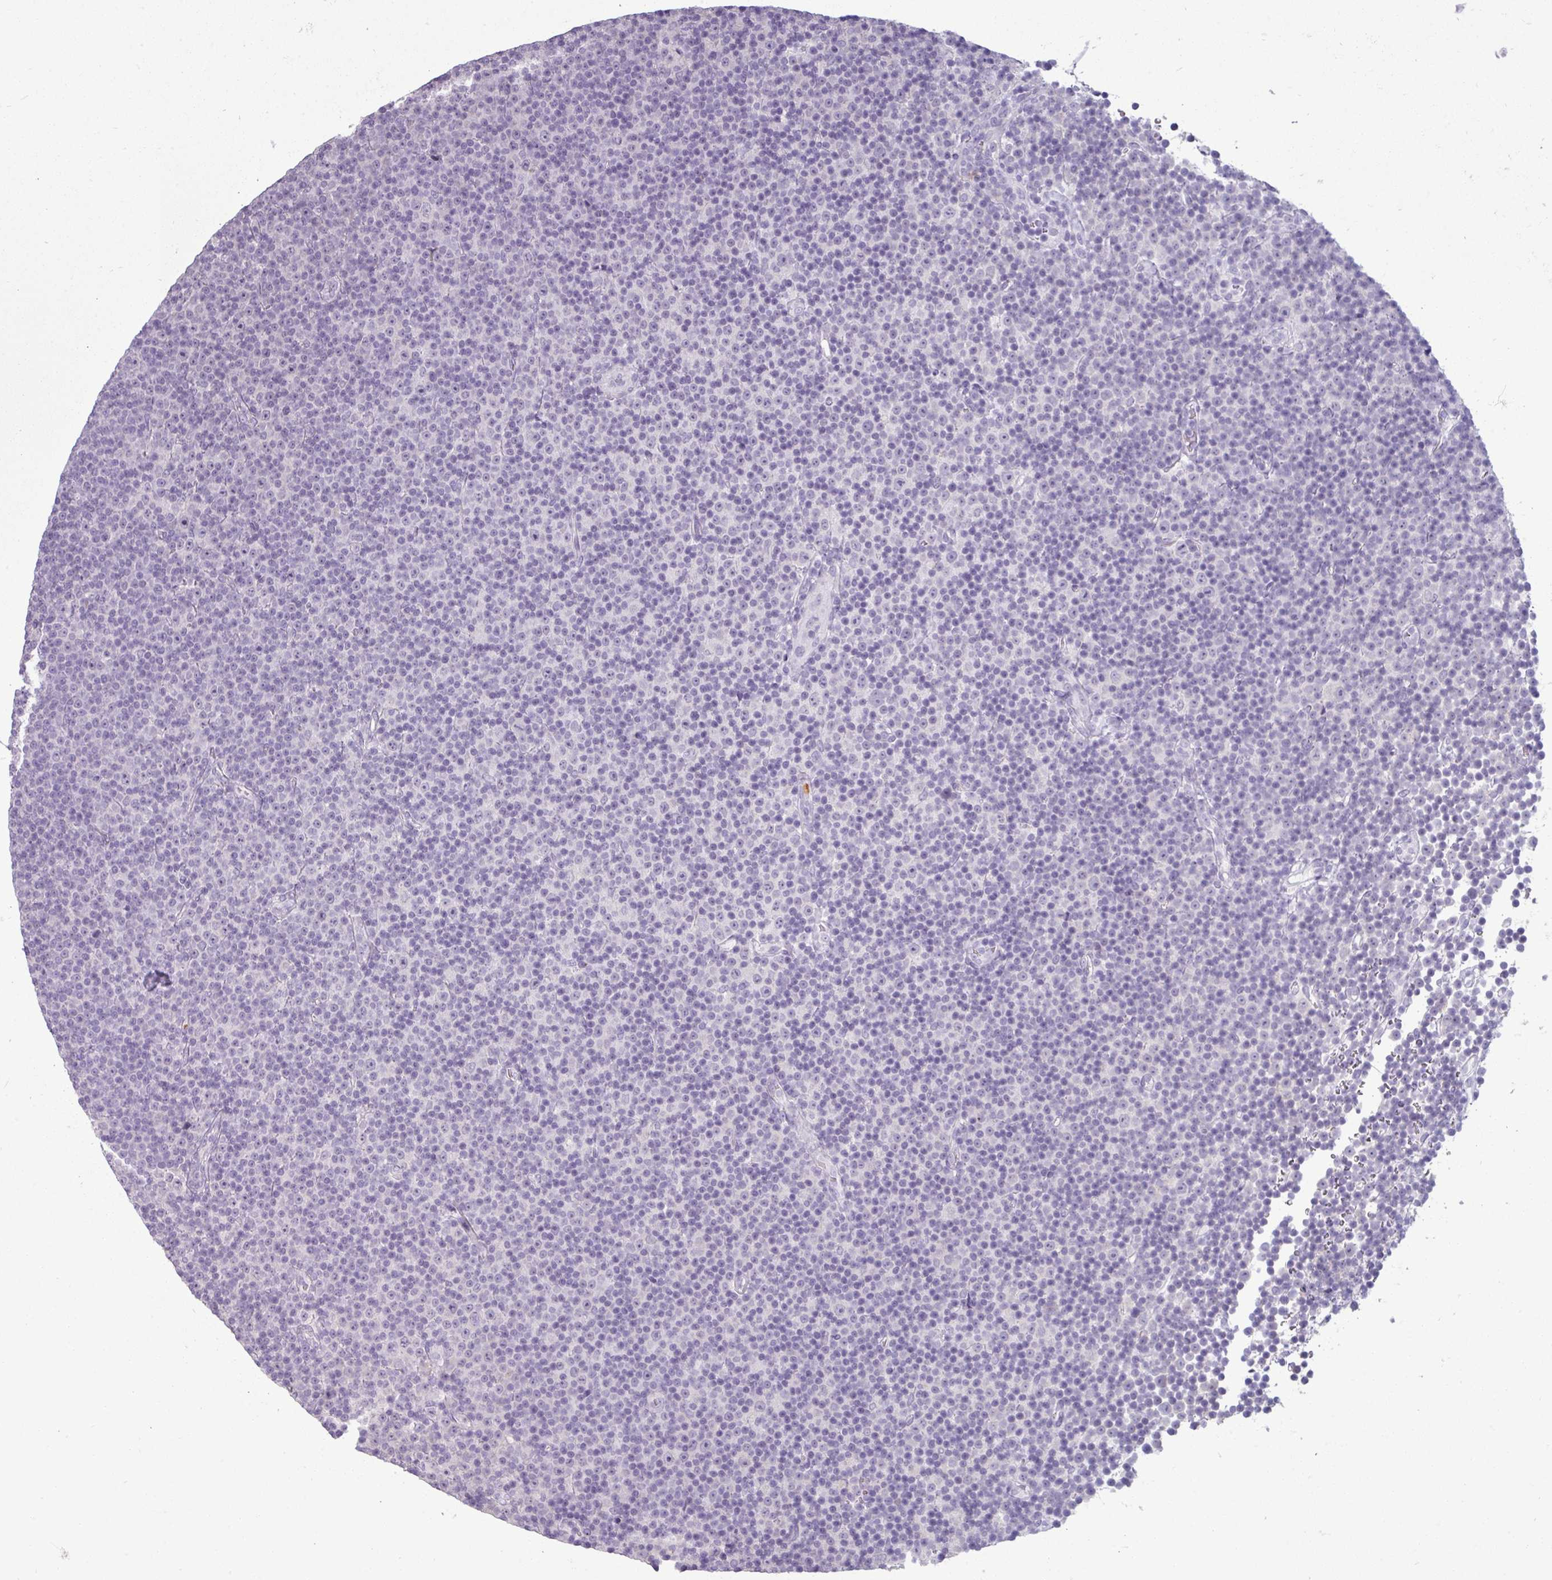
{"staining": {"intensity": "negative", "quantity": "none", "location": "none"}, "tissue": "lymphoma", "cell_type": "Tumor cells", "image_type": "cancer", "snomed": [{"axis": "morphology", "description": "Malignant lymphoma, non-Hodgkin's type, Low grade"}, {"axis": "topography", "description": "Lymph node"}], "caption": "This is a photomicrograph of immunohistochemistry staining of low-grade malignant lymphoma, non-Hodgkin's type, which shows no positivity in tumor cells.", "gene": "TRIM39", "patient": {"sex": "female", "age": 67}}